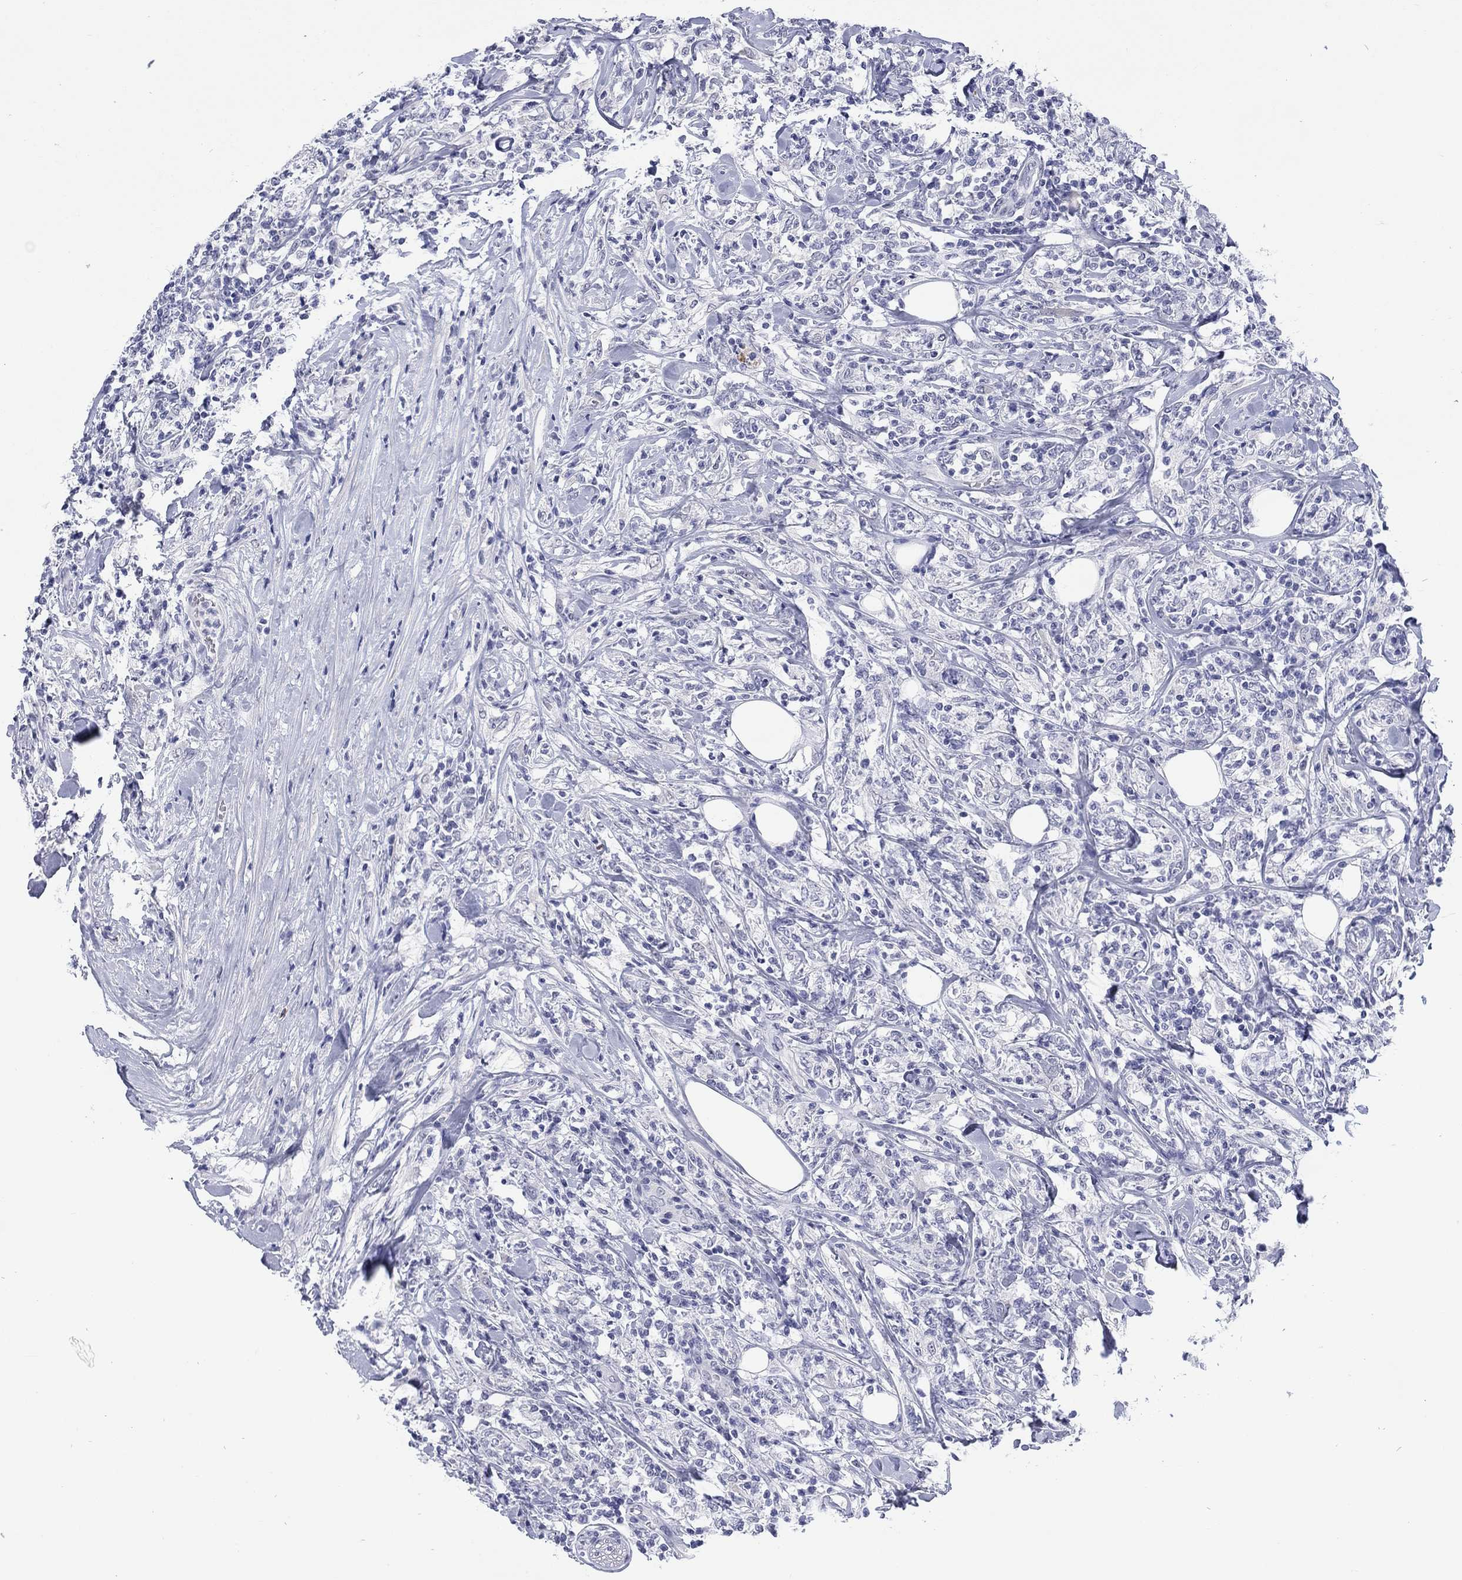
{"staining": {"intensity": "negative", "quantity": "none", "location": "none"}, "tissue": "lymphoma", "cell_type": "Tumor cells", "image_type": "cancer", "snomed": [{"axis": "morphology", "description": "Malignant lymphoma, non-Hodgkin's type, High grade"}, {"axis": "topography", "description": "Lymph node"}], "caption": "Lymphoma stained for a protein using IHC displays no positivity tumor cells.", "gene": "ECEL1", "patient": {"sex": "female", "age": 84}}